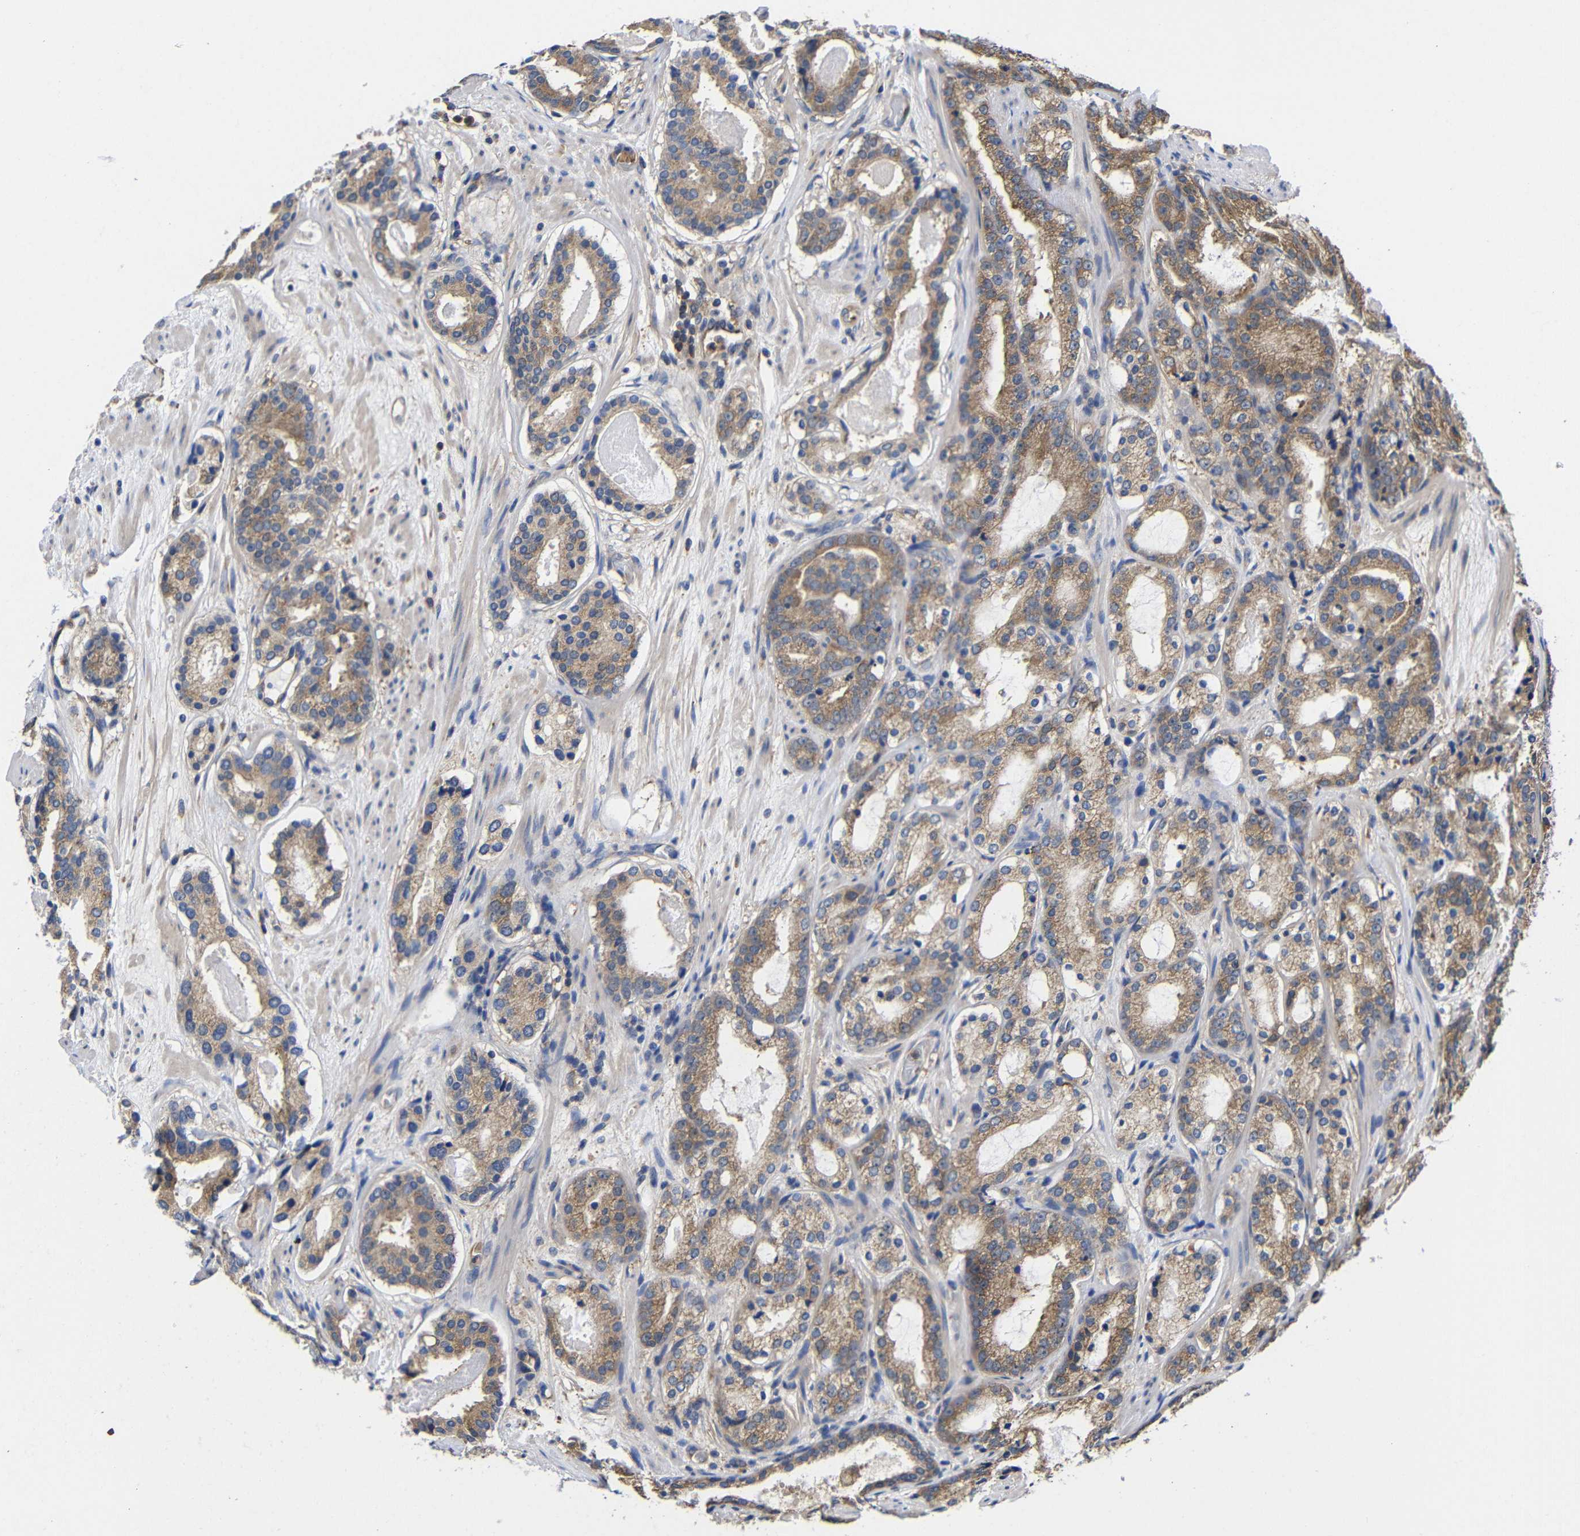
{"staining": {"intensity": "moderate", "quantity": ">75%", "location": "cytoplasmic/membranous"}, "tissue": "prostate cancer", "cell_type": "Tumor cells", "image_type": "cancer", "snomed": [{"axis": "morphology", "description": "Adenocarcinoma, Low grade"}, {"axis": "topography", "description": "Prostate"}], "caption": "Approximately >75% of tumor cells in human prostate cancer demonstrate moderate cytoplasmic/membranous protein positivity as visualized by brown immunohistochemical staining.", "gene": "LRRCC1", "patient": {"sex": "male", "age": 69}}